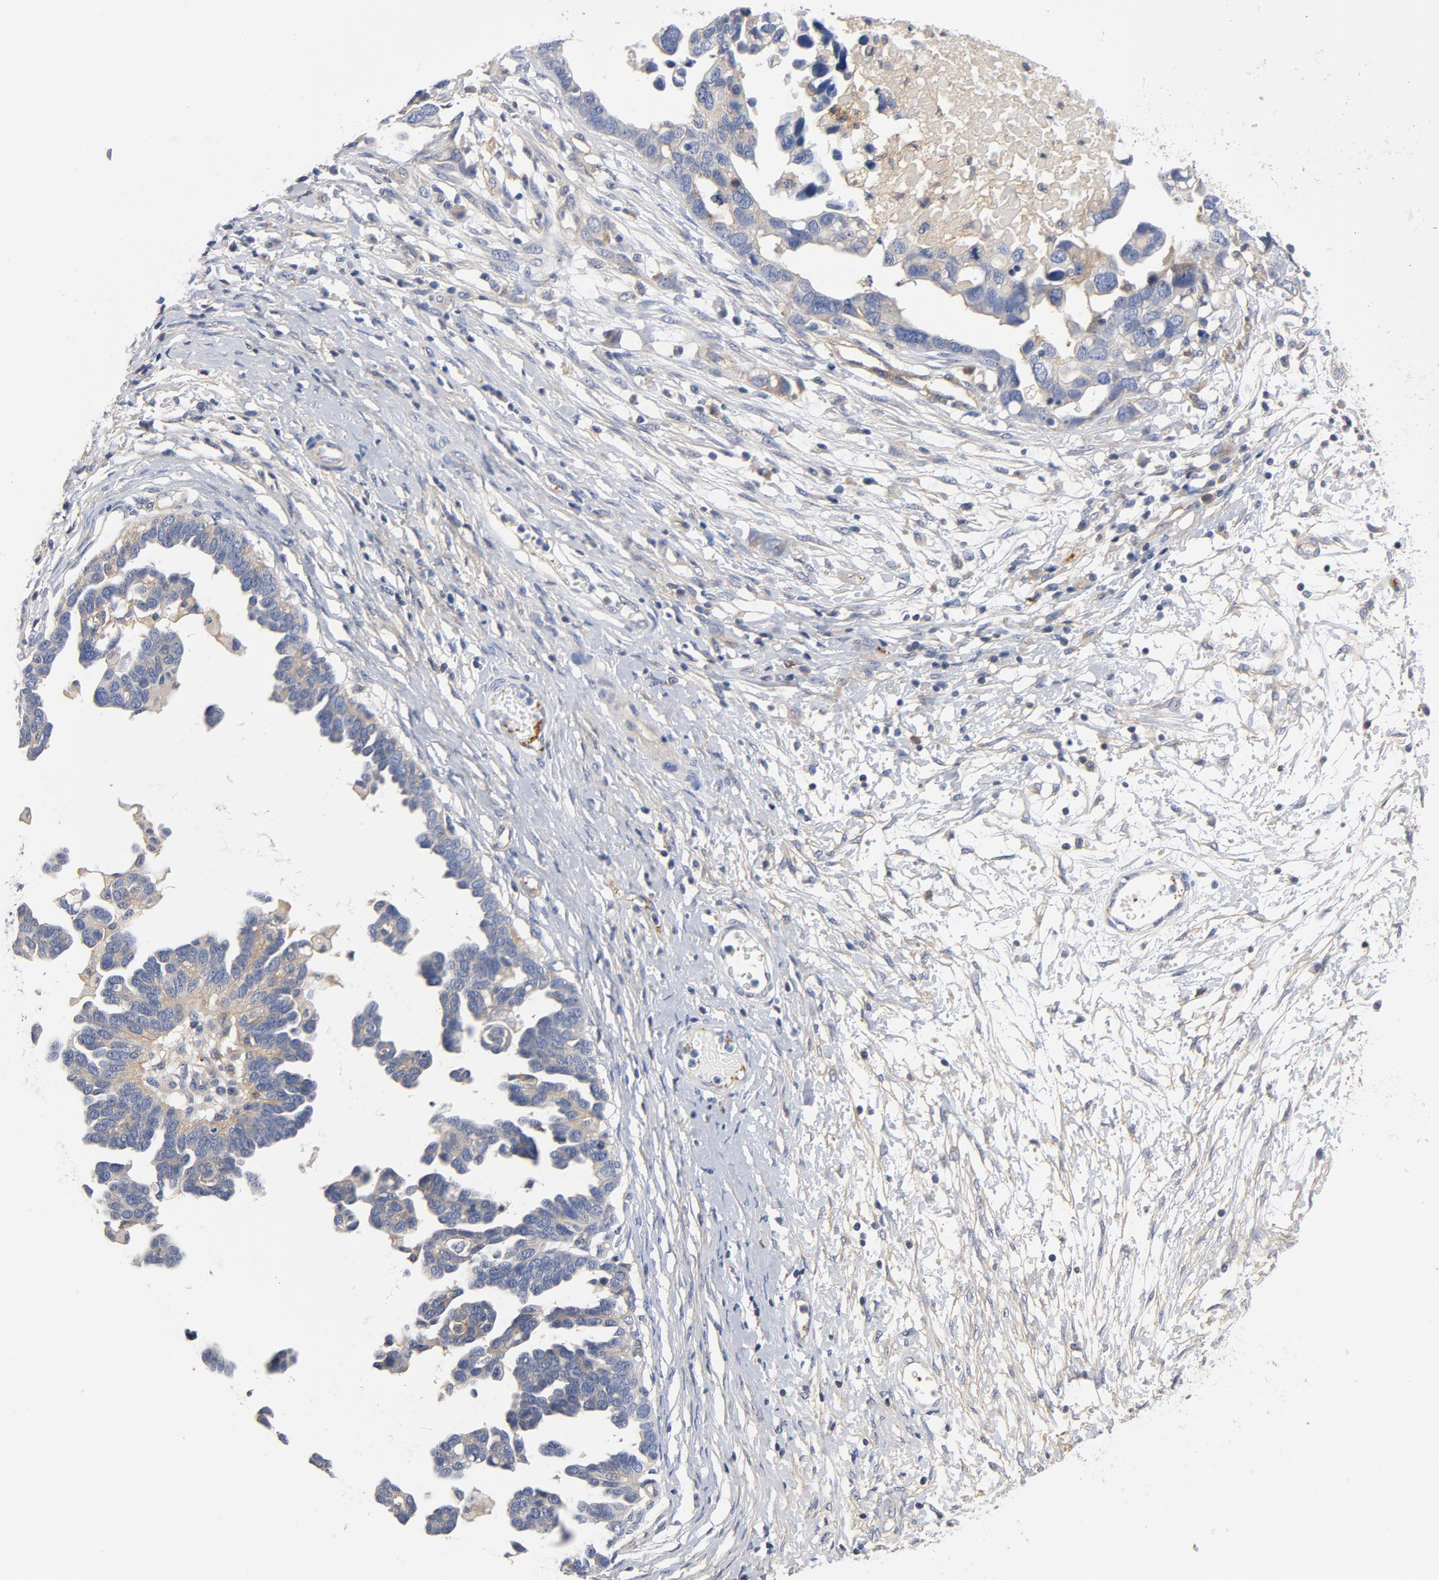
{"staining": {"intensity": "weak", "quantity": "25%-75%", "location": "cytoplasmic/membranous"}, "tissue": "ovarian cancer", "cell_type": "Tumor cells", "image_type": "cancer", "snomed": [{"axis": "morphology", "description": "Cystadenocarcinoma, serous, NOS"}, {"axis": "topography", "description": "Ovary"}], "caption": "Immunohistochemical staining of human ovarian cancer reveals low levels of weak cytoplasmic/membranous positivity in about 25%-75% of tumor cells.", "gene": "SRC", "patient": {"sex": "female", "age": 54}}